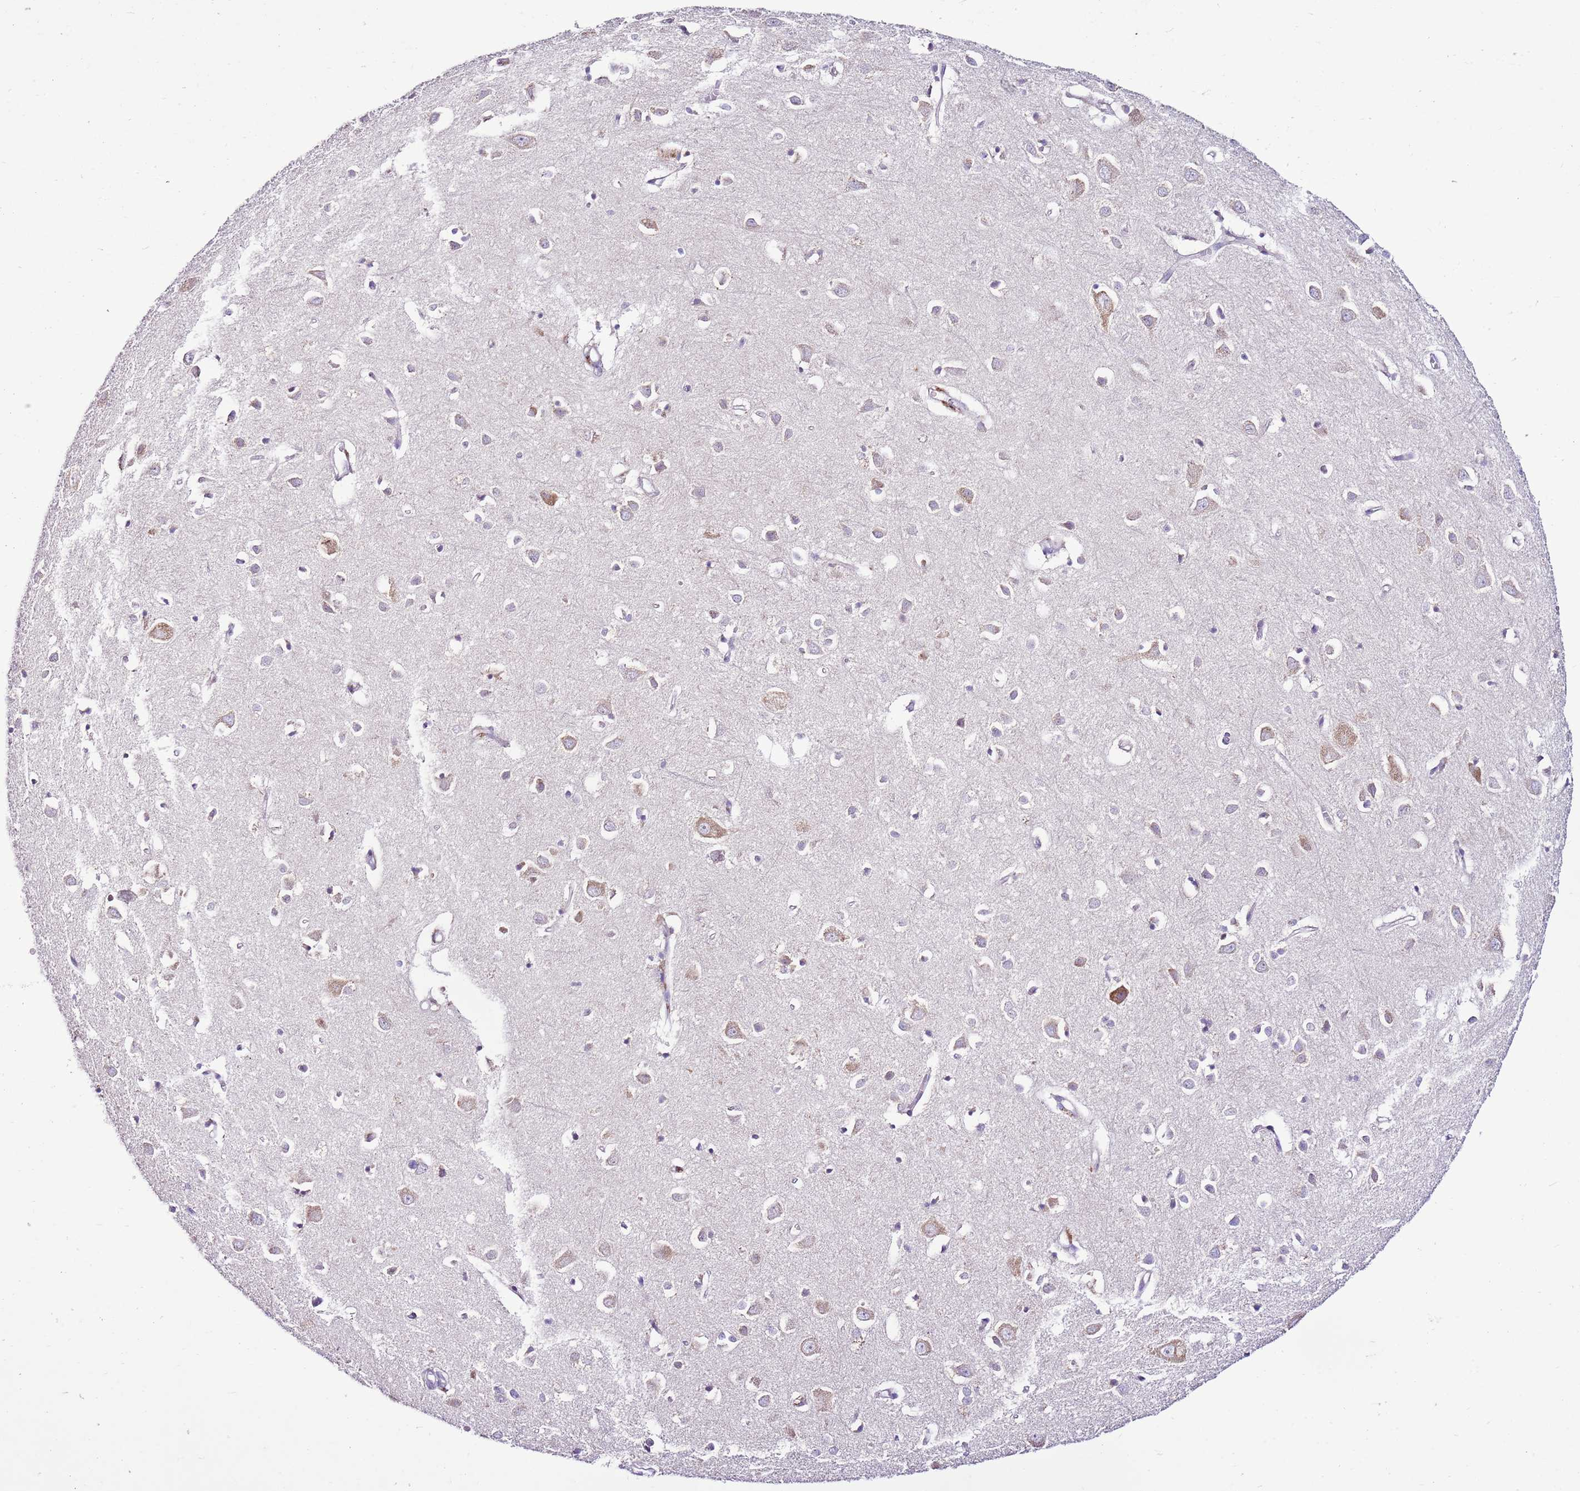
{"staining": {"intensity": "negative", "quantity": "none", "location": "none"}, "tissue": "cerebral cortex", "cell_type": "Endothelial cells", "image_type": "normal", "snomed": [{"axis": "morphology", "description": "Normal tissue, NOS"}, {"axis": "topography", "description": "Cerebral cortex"}], "caption": "Endothelial cells show no significant protein positivity in benign cerebral cortex. (Brightfield microscopy of DAB IHC at high magnification).", "gene": "MRPL36", "patient": {"sex": "female", "age": 64}}